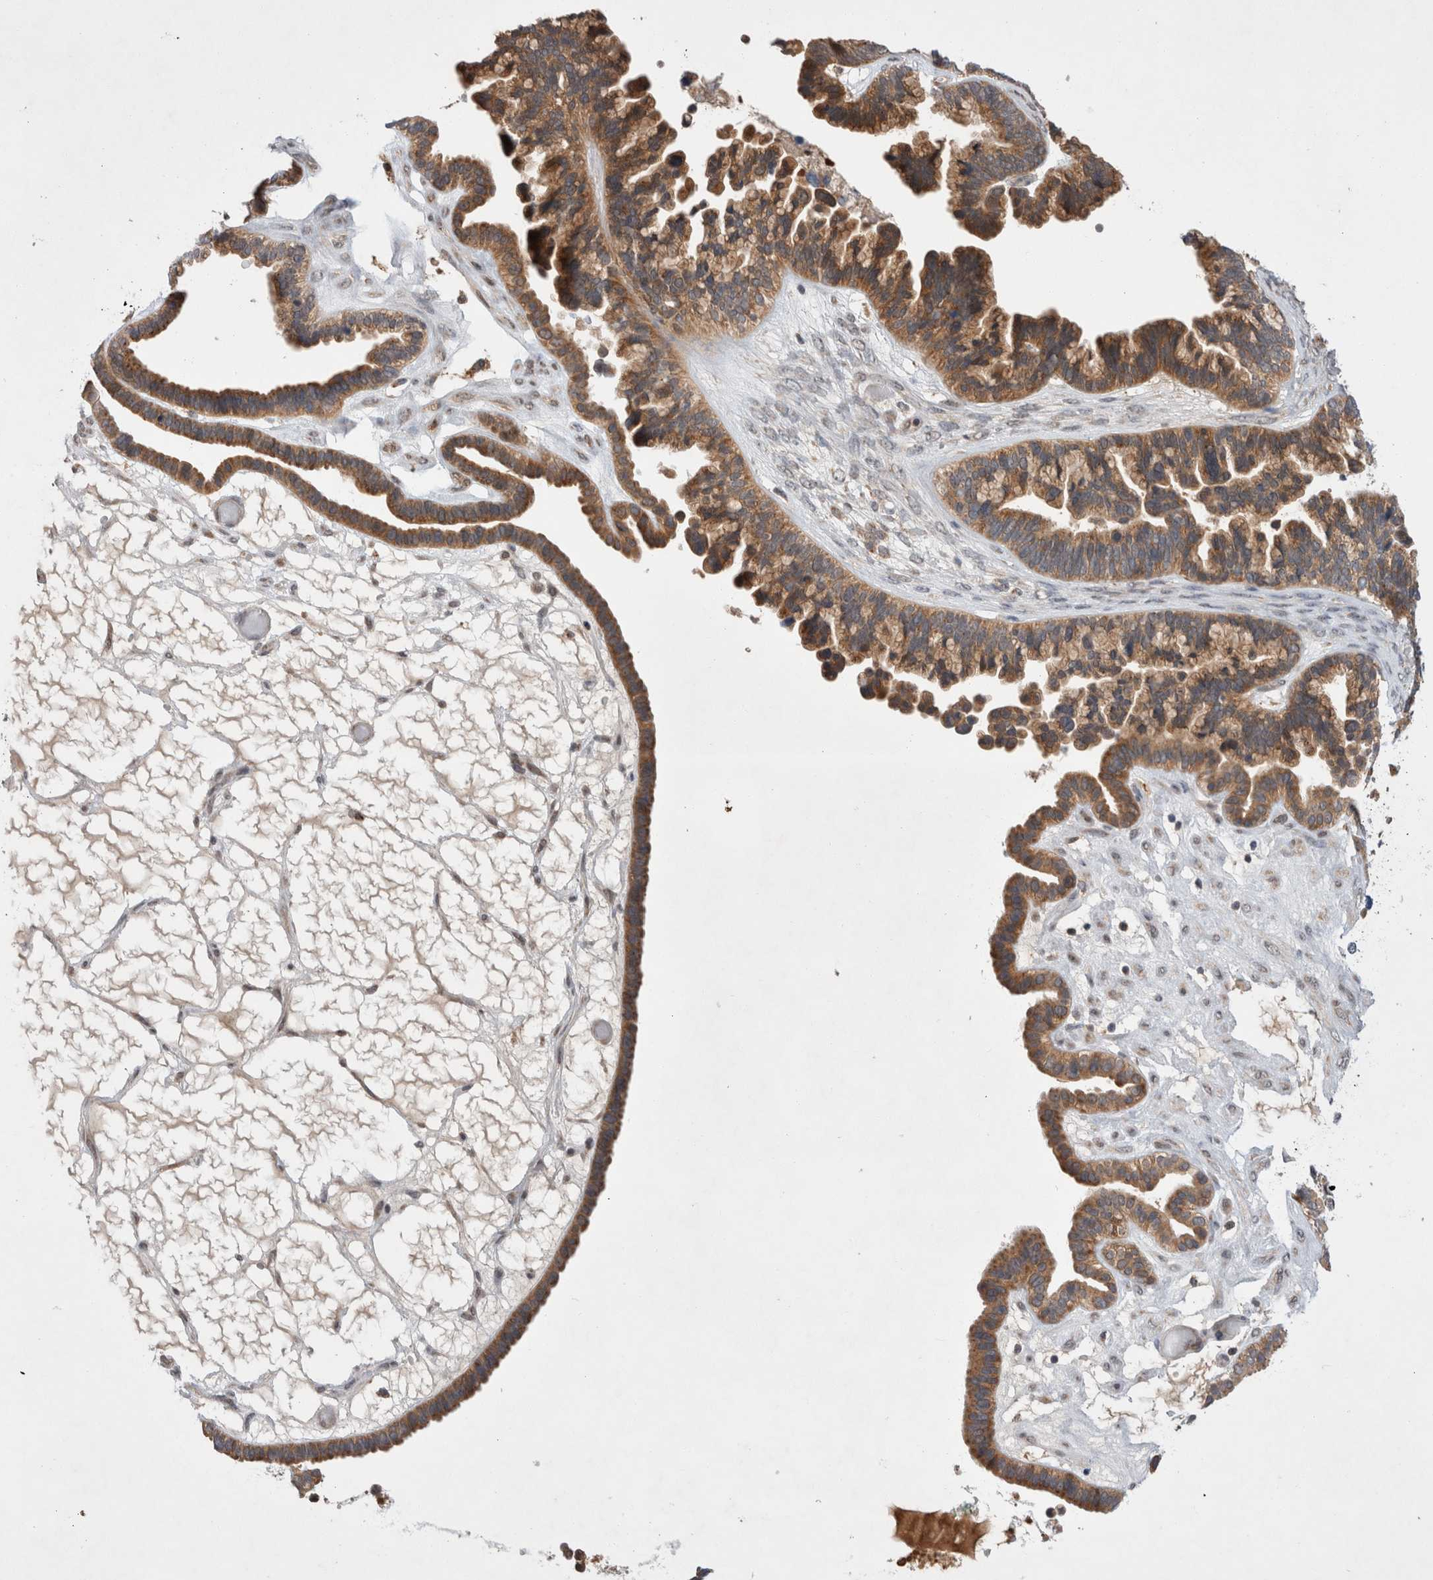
{"staining": {"intensity": "moderate", "quantity": ">75%", "location": "cytoplasmic/membranous"}, "tissue": "ovarian cancer", "cell_type": "Tumor cells", "image_type": "cancer", "snomed": [{"axis": "morphology", "description": "Cystadenocarcinoma, serous, NOS"}, {"axis": "topography", "description": "Ovary"}], "caption": "Immunohistochemical staining of ovarian cancer (serous cystadenocarcinoma) shows medium levels of moderate cytoplasmic/membranous protein expression in about >75% of tumor cells.", "gene": "MRPL37", "patient": {"sex": "female", "age": 56}}